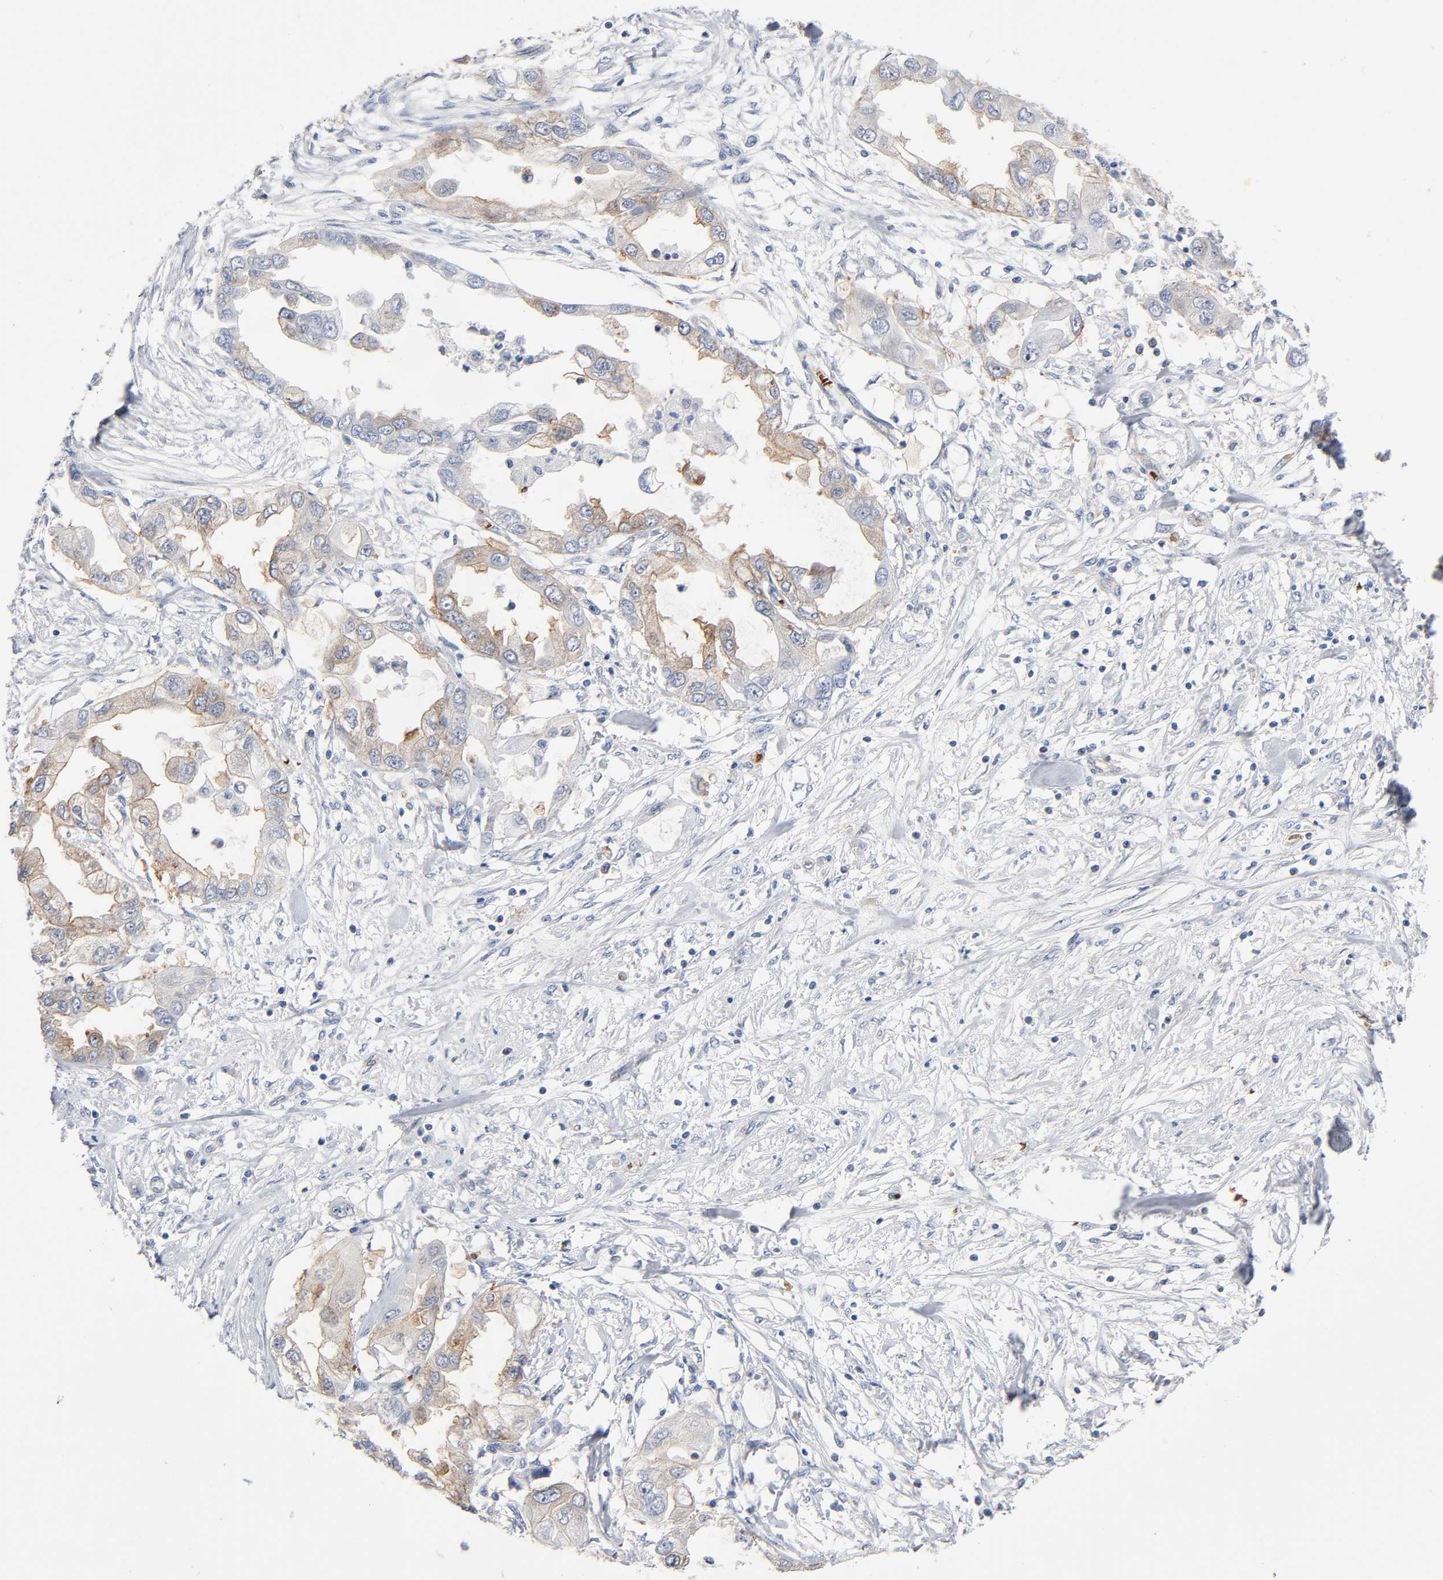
{"staining": {"intensity": "weak", "quantity": ">75%", "location": "cytoplasmic/membranous"}, "tissue": "endometrial cancer", "cell_type": "Tumor cells", "image_type": "cancer", "snomed": [{"axis": "morphology", "description": "Adenocarcinoma, NOS"}, {"axis": "topography", "description": "Endometrium"}], "caption": "Immunohistochemistry (IHC) histopathology image of human endometrial adenocarcinoma stained for a protein (brown), which shows low levels of weak cytoplasmic/membranous positivity in approximately >75% of tumor cells.", "gene": "CD2AP", "patient": {"sex": "female", "age": 67}}